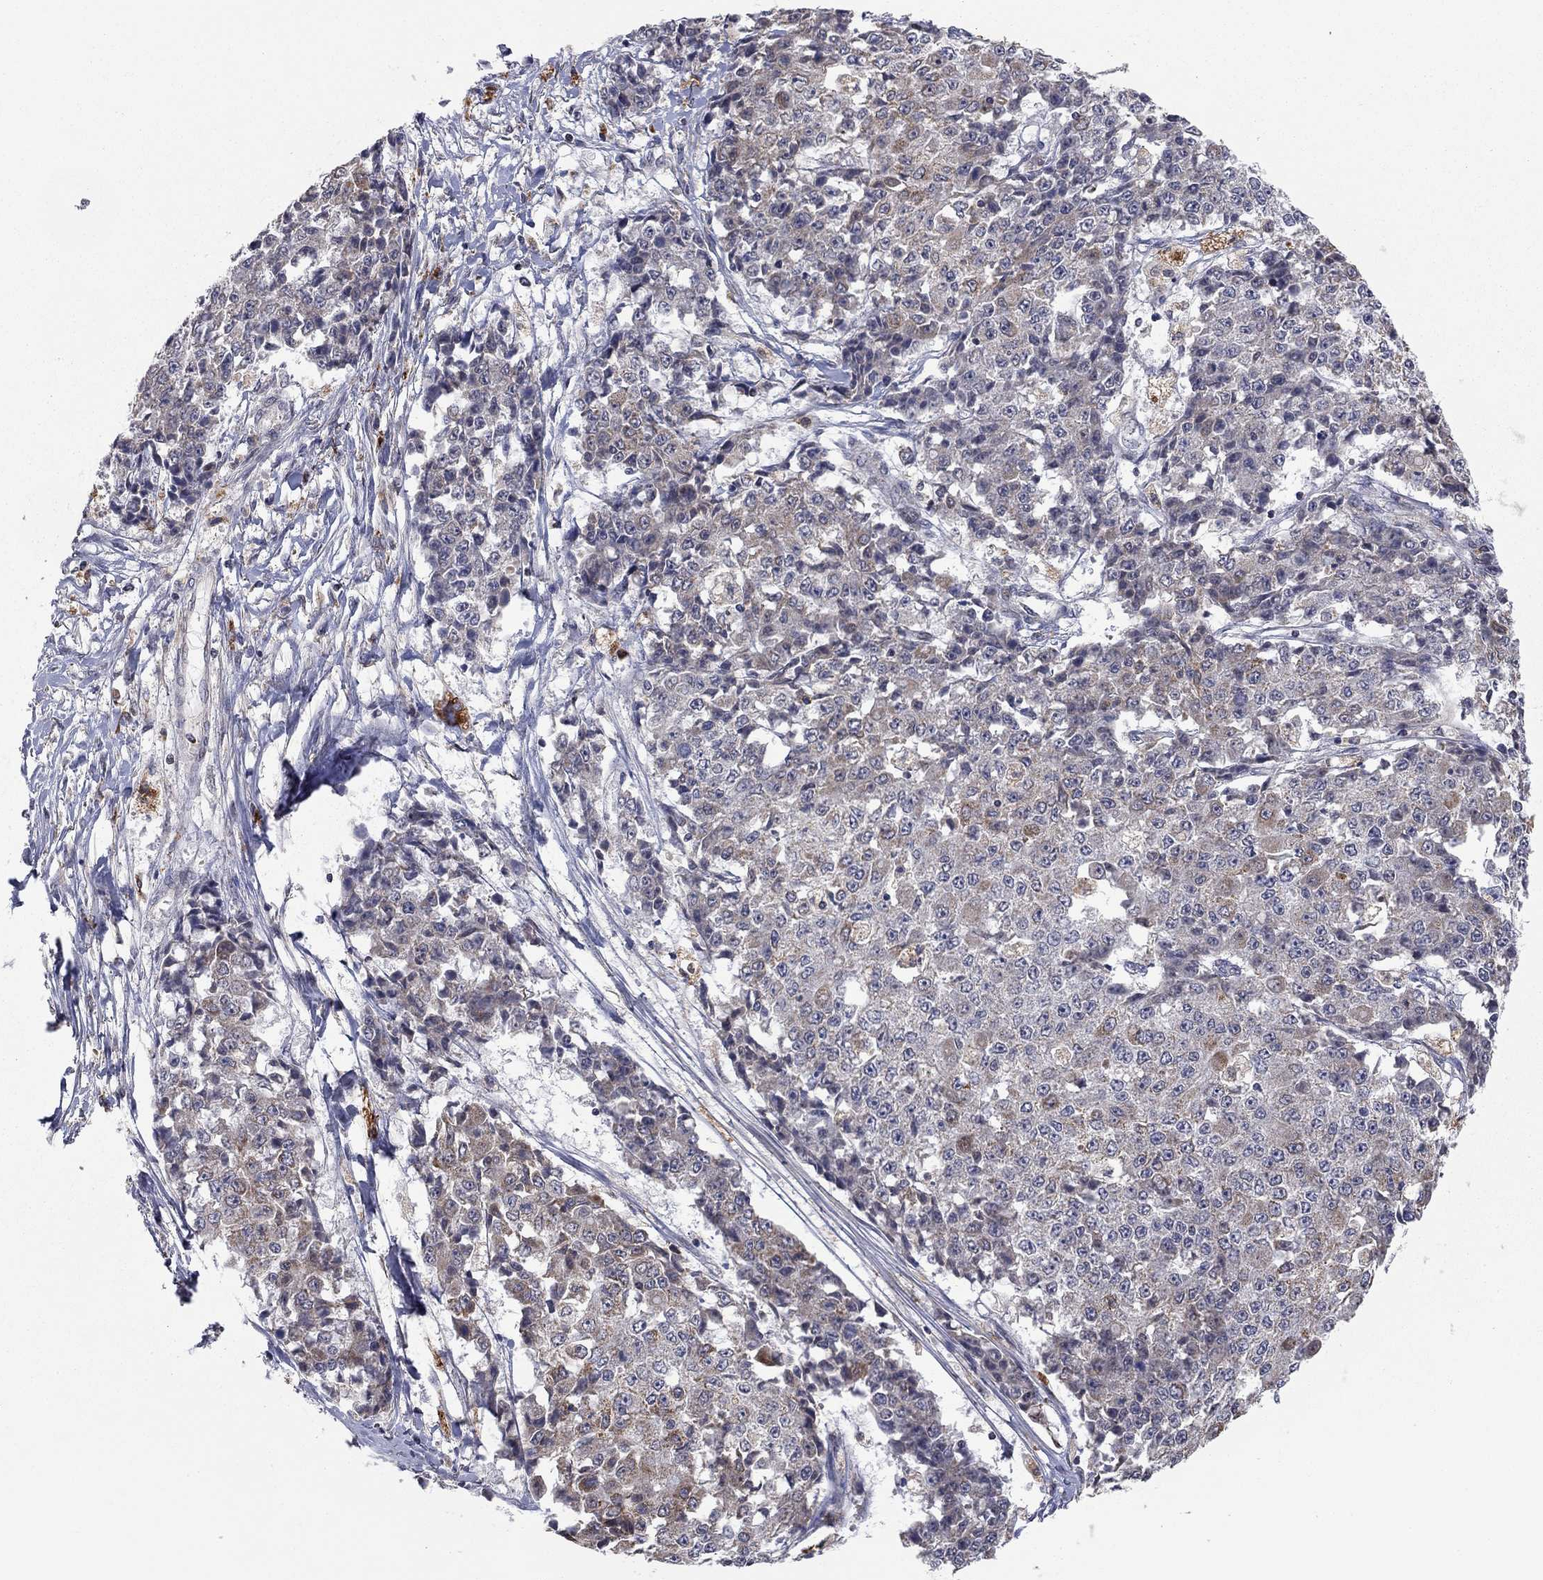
{"staining": {"intensity": "moderate", "quantity": "<25%", "location": "cytoplasmic/membranous"}, "tissue": "ovarian cancer", "cell_type": "Tumor cells", "image_type": "cancer", "snomed": [{"axis": "morphology", "description": "Carcinoma, endometroid"}, {"axis": "topography", "description": "Ovary"}], "caption": "Tumor cells show moderate cytoplasmic/membranous positivity in approximately <25% of cells in ovarian cancer. The protein of interest is shown in brown color, while the nuclei are stained blue.", "gene": "IDS", "patient": {"sex": "female", "age": 42}}